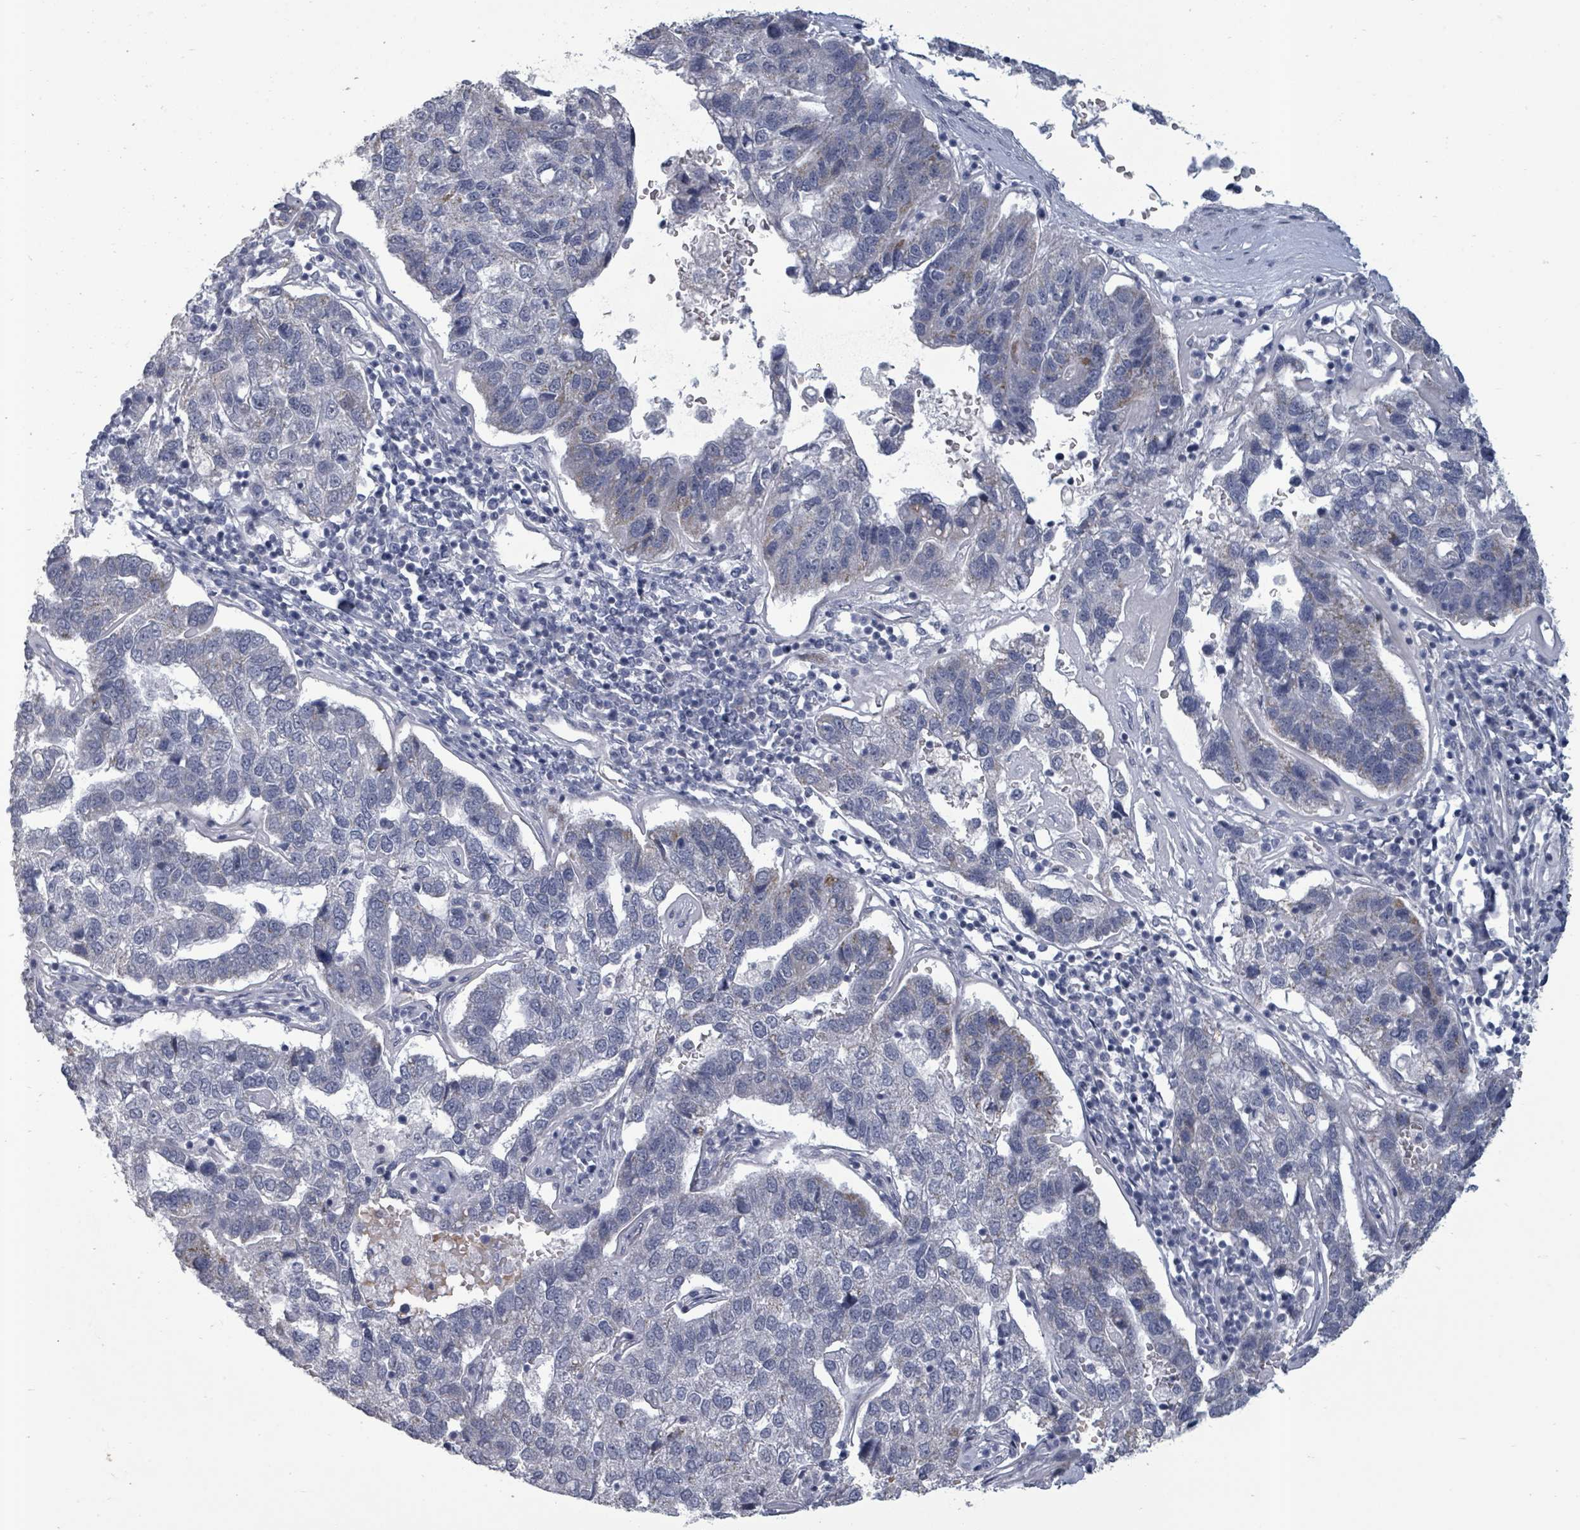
{"staining": {"intensity": "negative", "quantity": "none", "location": "none"}, "tissue": "pancreatic cancer", "cell_type": "Tumor cells", "image_type": "cancer", "snomed": [{"axis": "morphology", "description": "Adenocarcinoma, NOS"}, {"axis": "topography", "description": "Pancreas"}], "caption": "The micrograph displays no staining of tumor cells in pancreatic adenocarcinoma.", "gene": "PTPN20", "patient": {"sex": "female", "age": 61}}